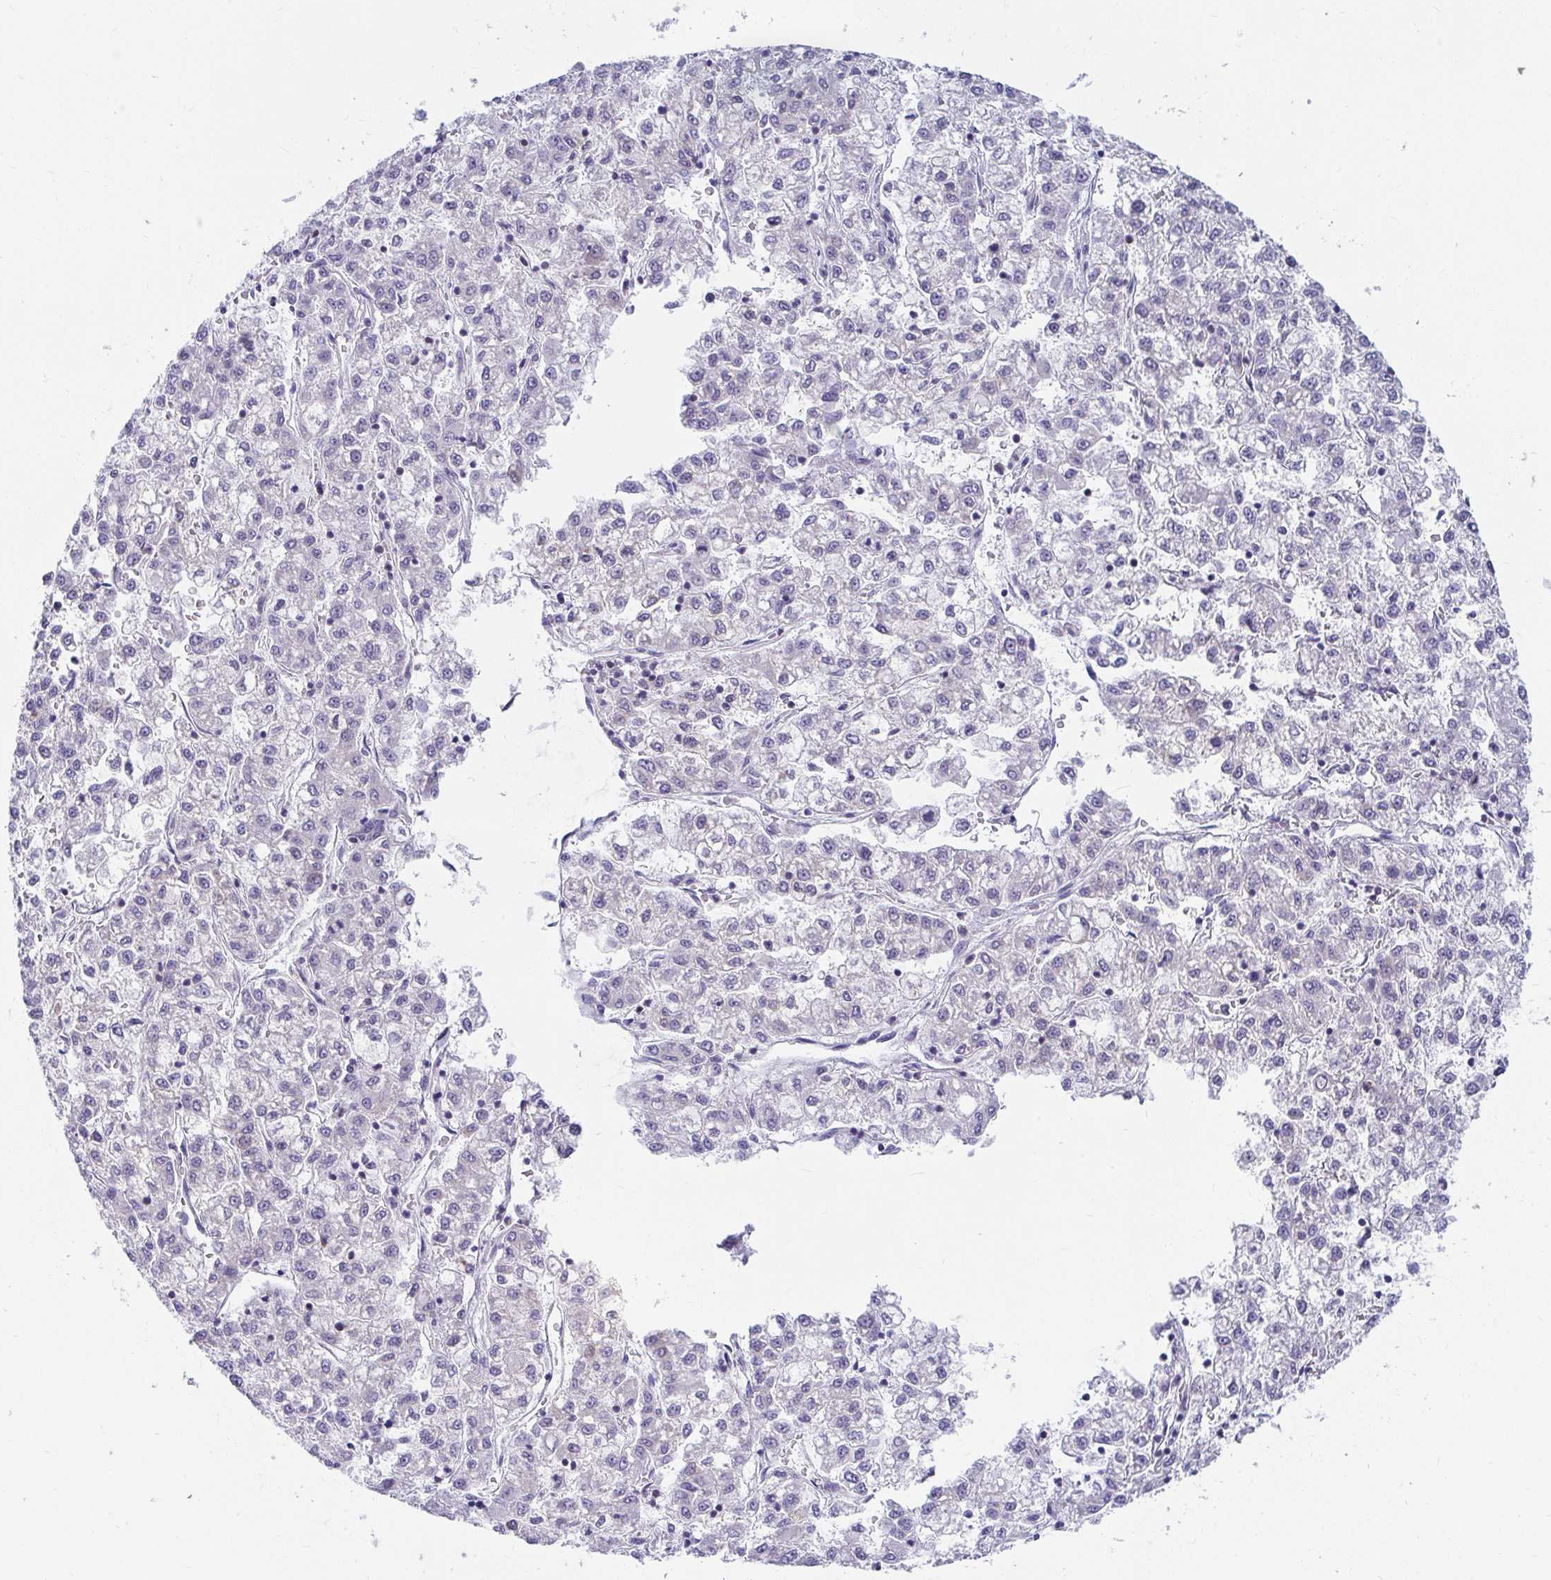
{"staining": {"intensity": "negative", "quantity": "none", "location": "none"}, "tissue": "liver cancer", "cell_type": "Tumor cells", "image_type": "cancer", "snomed": [{"axis": "morphology", "description": "Carcinoma, Hepatocellular, NOS"}, {"axis": "topography", "description": "Liver"}], "caption": "Immunohistochemistry histopathology image of human liver cancer stained for a protein (brown), which exhibits no staining in tumor cells.", "gene": "EXOC5", "patient": {"sex": "male", "age": 40}}